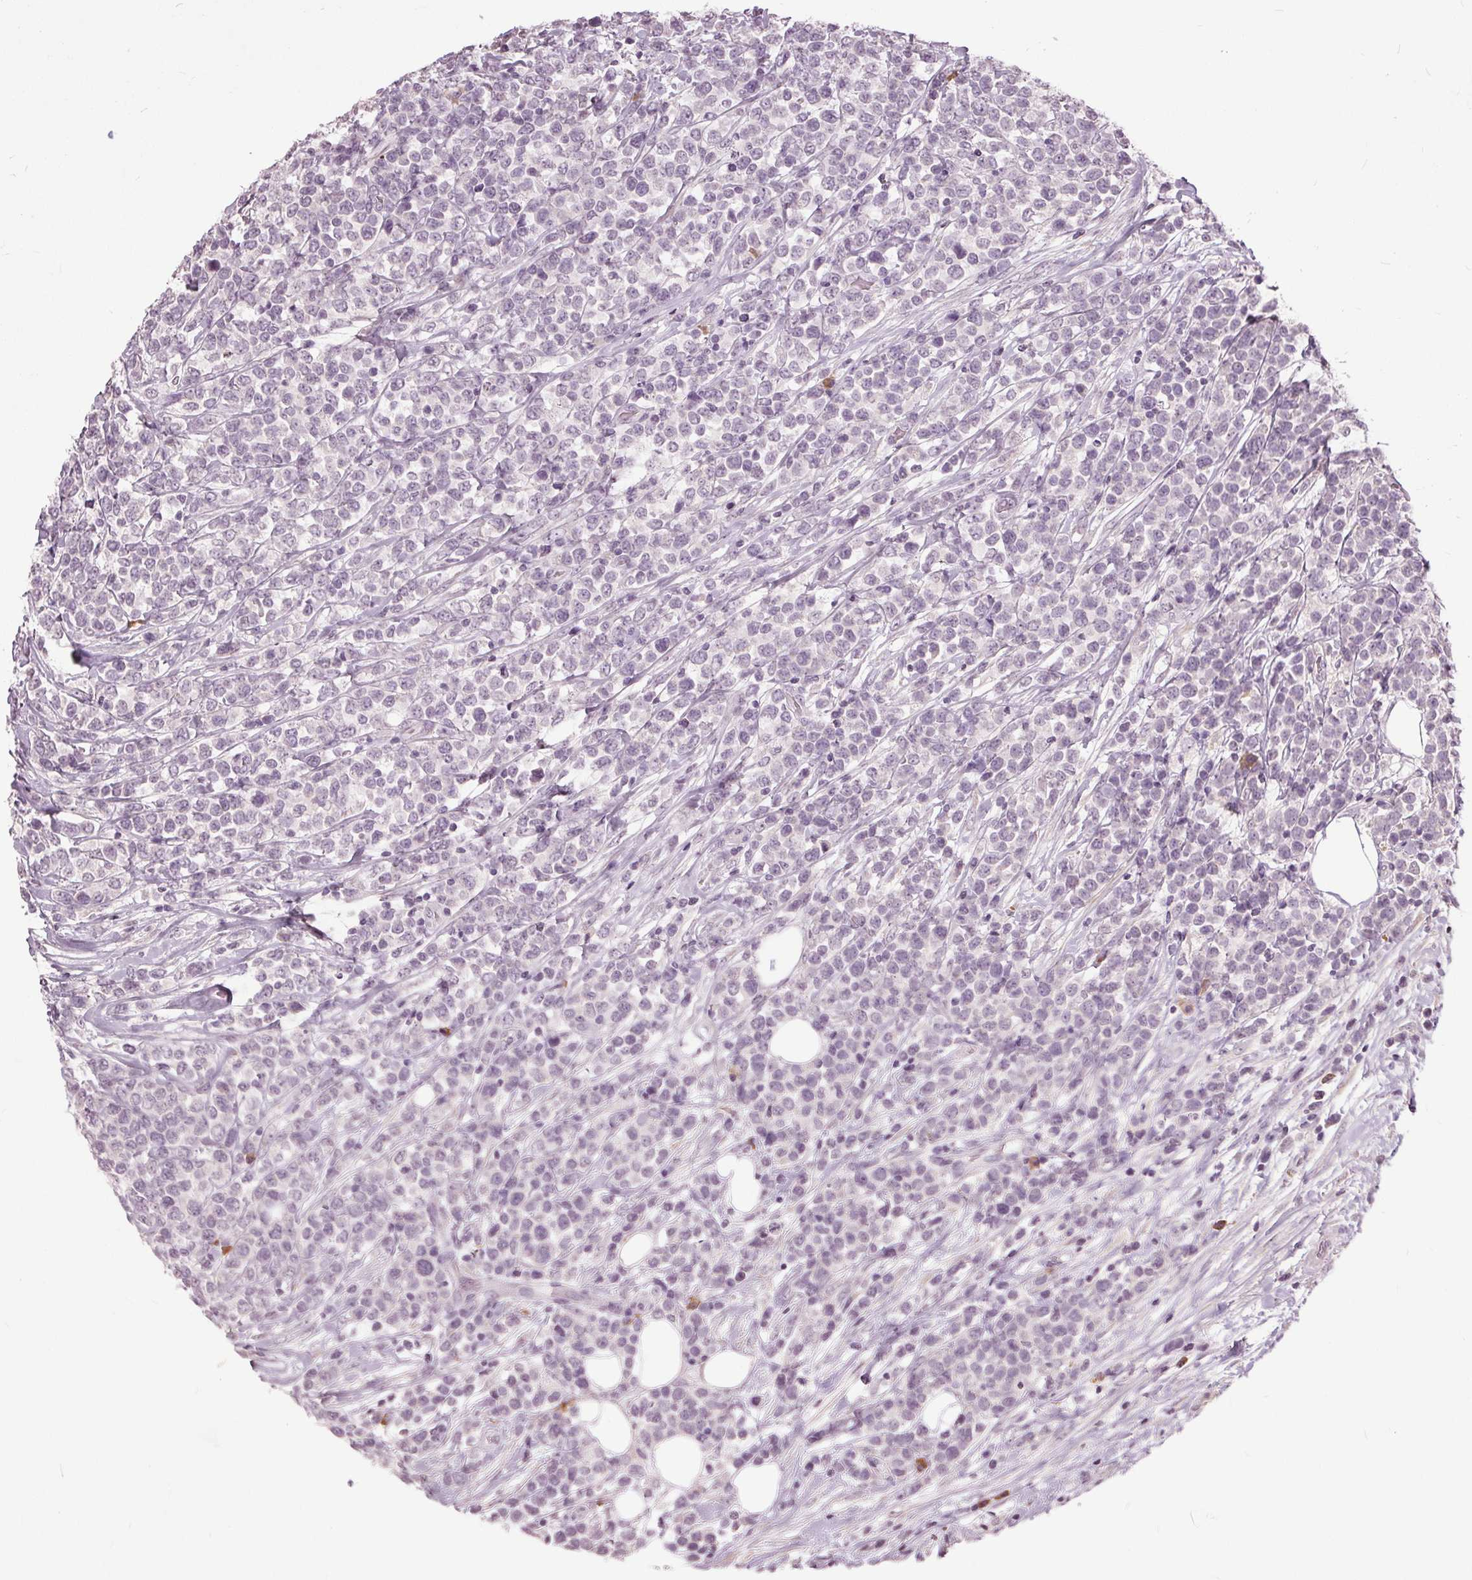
{"staining": {"intensity": "negative", "quantity": "none", "location": "none"}, "tissue": "lymphoma", "cell_type": "Tumor cells", "image_type": "cancer", "snomed": [{"axis": "morphology", "description": "Malignant lymphoma, non-Hodgkin's type, High grade"}, {"axis": "topography", "description": "Soft tissue"}], "caption": "Lymphoma was stained to show a protein in brown. There is no significant expression in tumor cells.", "gene": "CXCL16", "patient": {"sex": "female", "age": 56}}